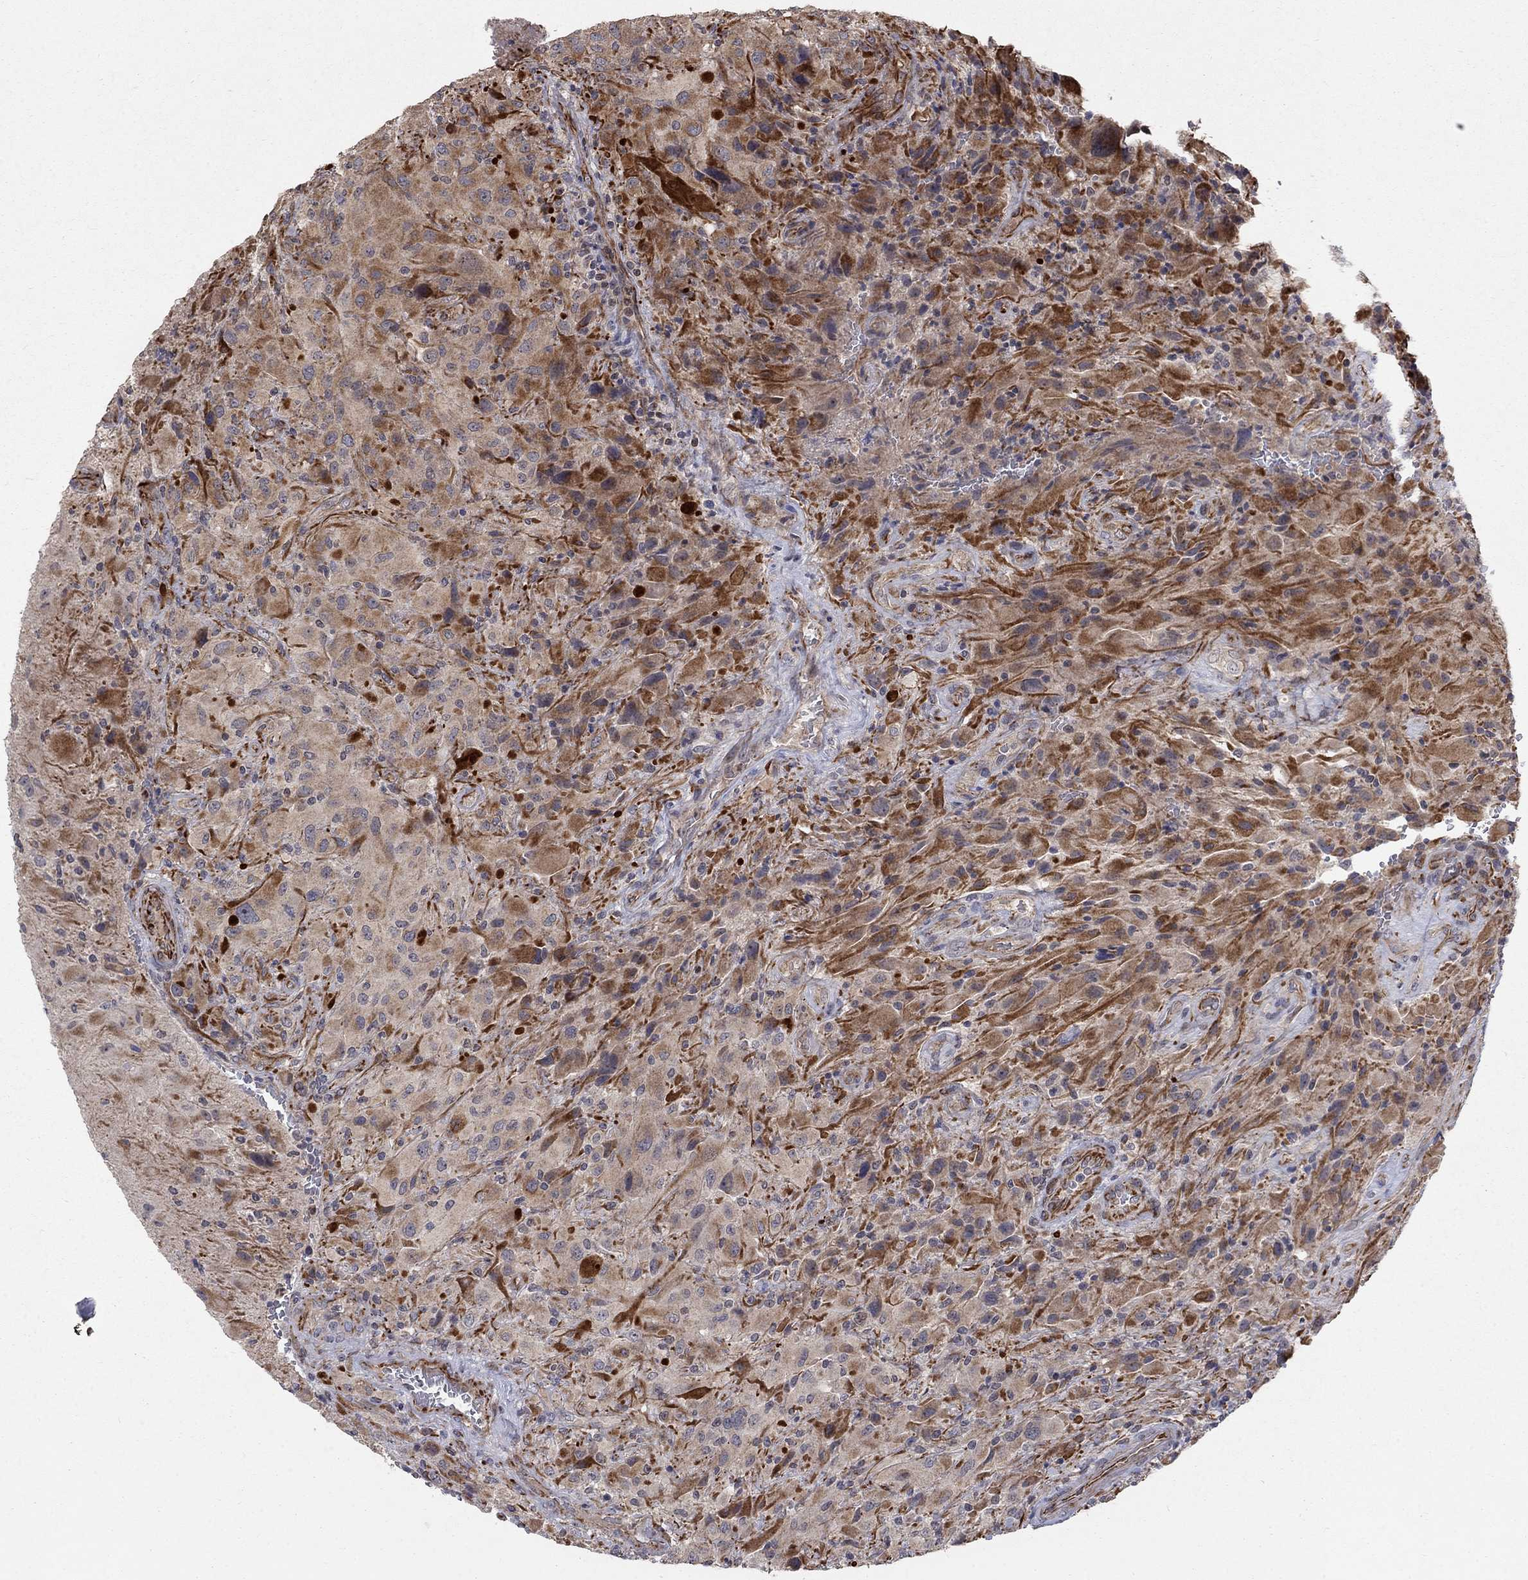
{"staining": {"intensity": "strong", "quantity": "<25%", "location": "cytoplasmic/membranous"}, "tissue": "glioma", "cell_type": "Tumor cells", "image_type": "cancer", "snomed": [{"axis": "morphology", "description": "Glioma, malignant, High grade"}, {"axis": "topography", "description": "Cerebral cortex"}], "caption": "Protein staining displays strong cytoplasmic/membranous positivity in approximately <25% of tumor cells in malignant glioma (high-grade).", "gene": "MSRA", "patient": {"sex": "male", "age": 35}}